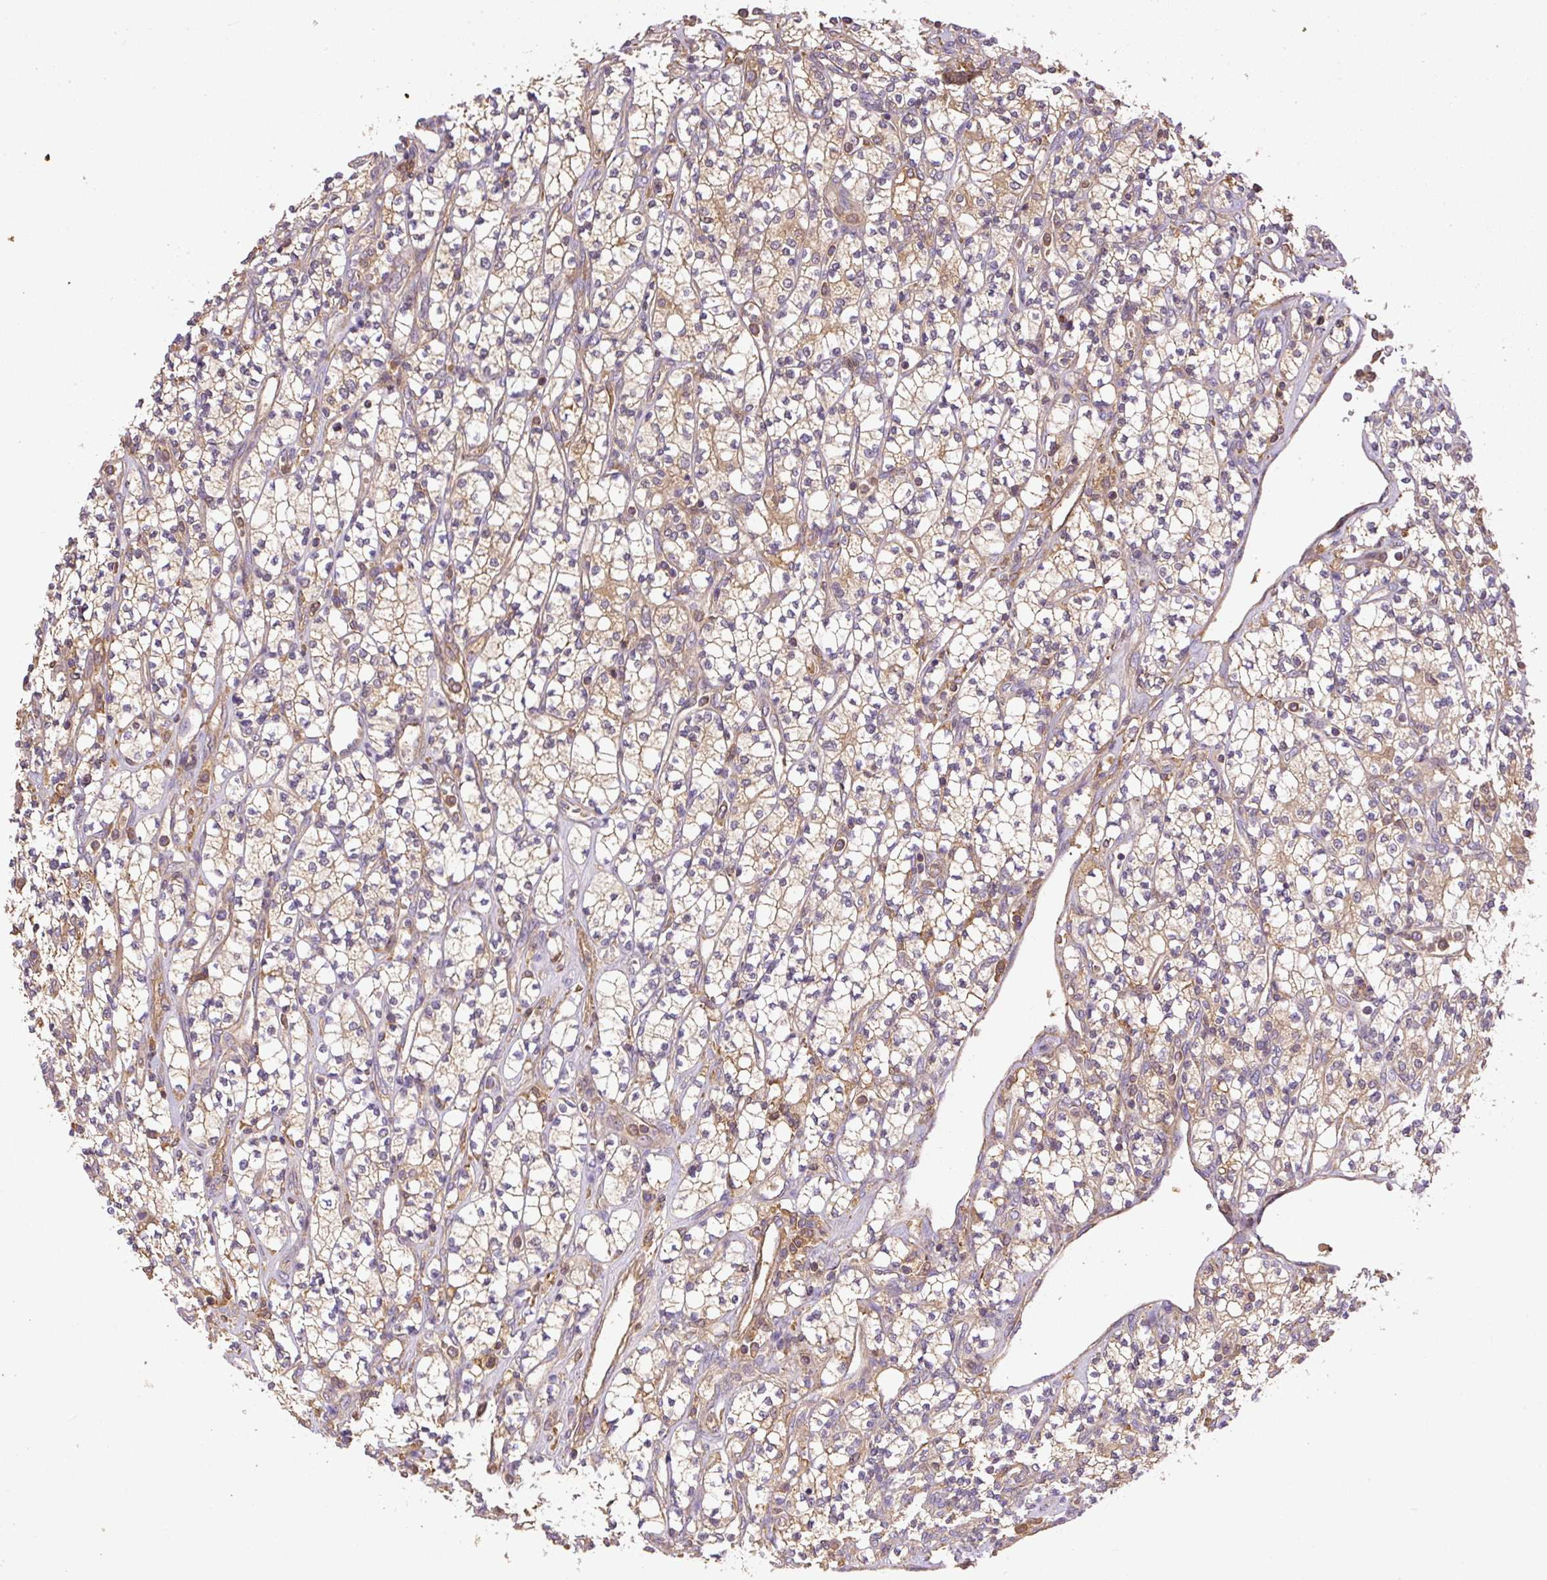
{"staining": {"intensity": "moderate", "quantity": "25%-75%", "location": "cytoplasmic/membranous"}, "tissue": "renal cancer", "cell_type": "Tumor cells", "image_type": "cancer", "snomed": [{"axis": "morphology", "description": "Adenocarcinoma, NOS"}, {"axis": "topography", "description": "Kidney"}], "caption": "Renal cancer (adenocarcinoma) stained for a protein (brown) demonstrates moderate cytoplasmic/membranous positive expression in about 25%-75% of tumor cells.", "gene": "DAPK1", "patient": {"sex": "male", "age": 77}}